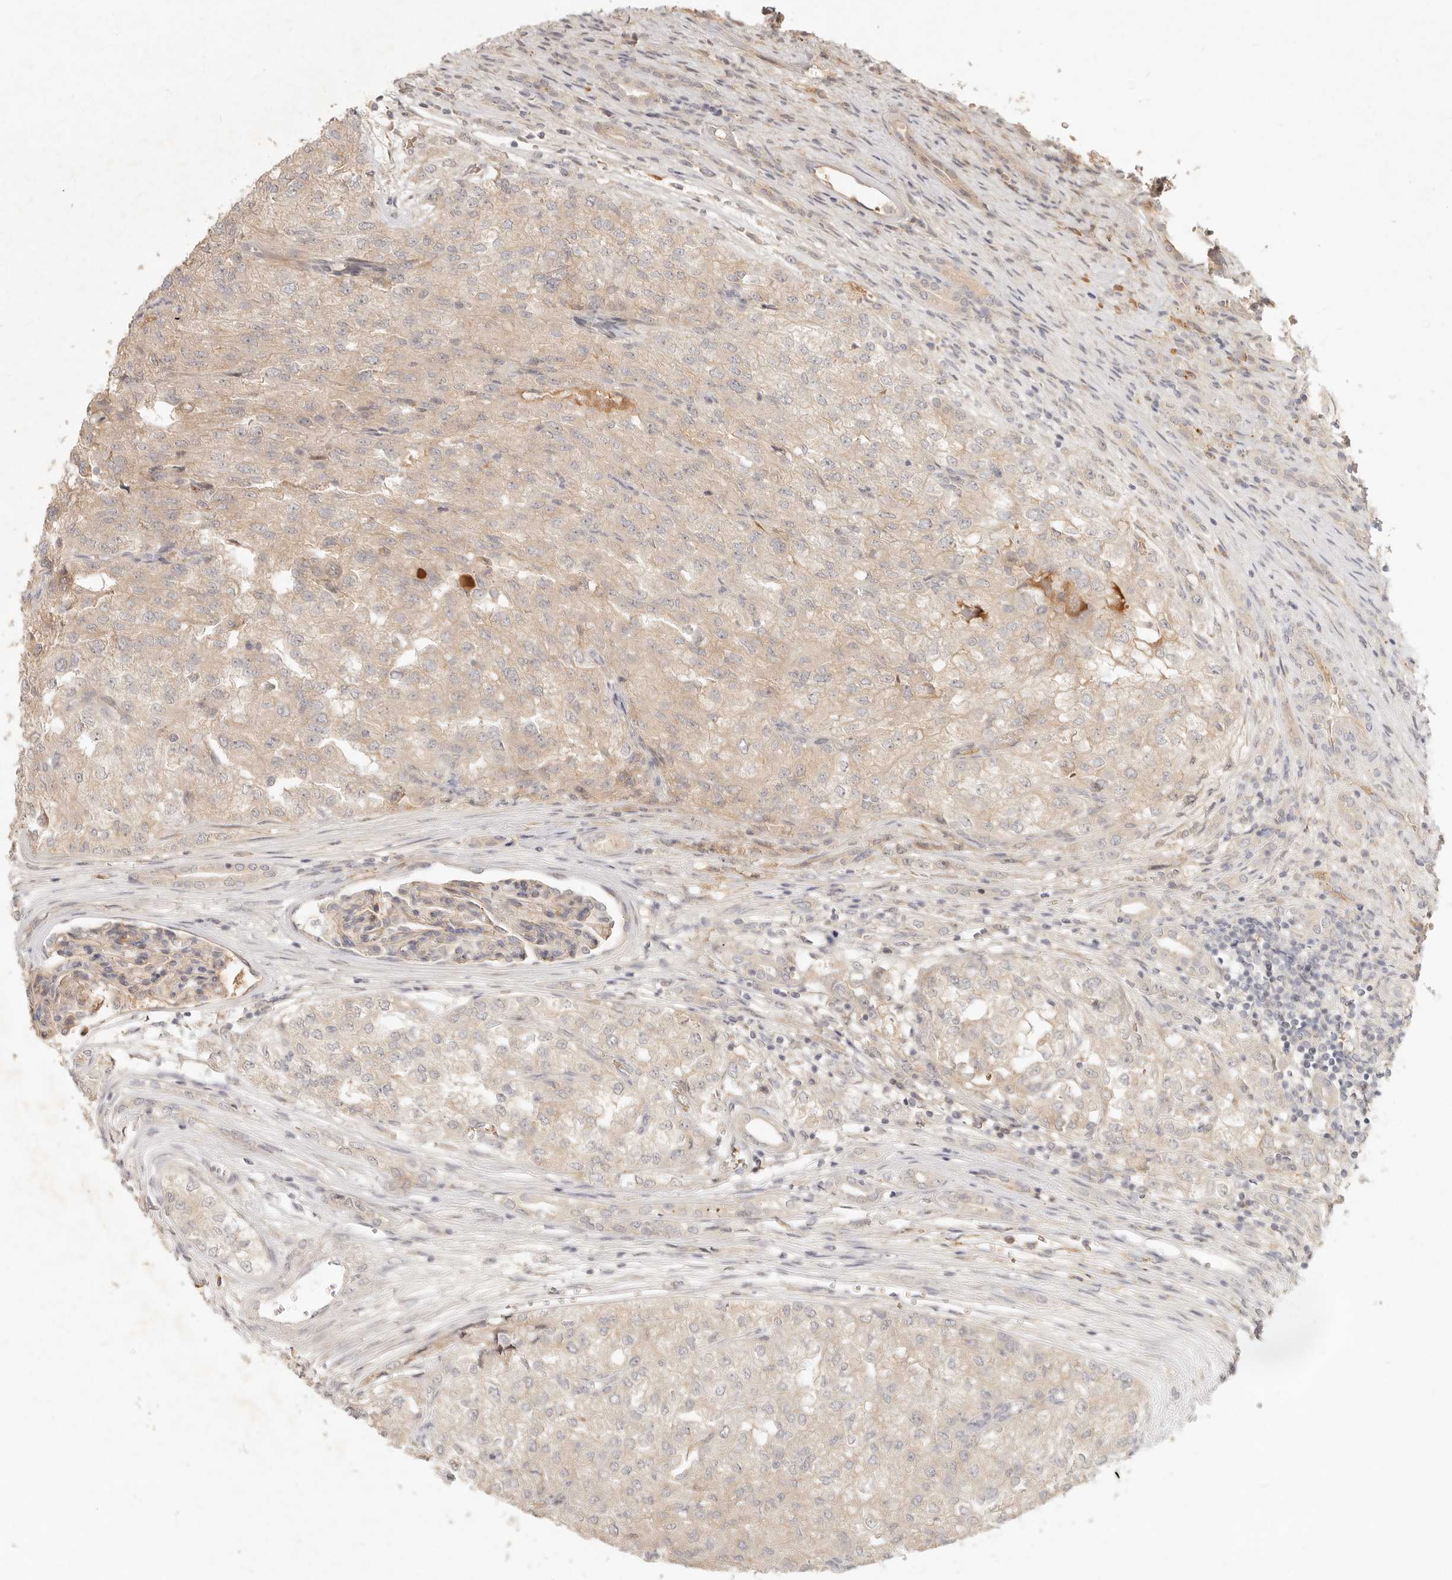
{"staining": {"intensity": "weak", "quantity": ">75%", "location": "cytoplasmic/membranous"}, "tissue": "renal cancer", "cell_type": "Tumor cells", "image_type": "cancer", "snomed": [{"axis": "morphology", "description": "Adenocarcinoma, NOS"}, {"axis": "topography", "description": "Kidney"}], "caption": "Brown immunohistochemical staining in human adenocarcinoma (renal) demonstrates weak cytoplasmic/membranous staining in approximately >75% of tumor cells.", "gene": "UBXN11", "patient": {"sex": "female", "age": 54}}